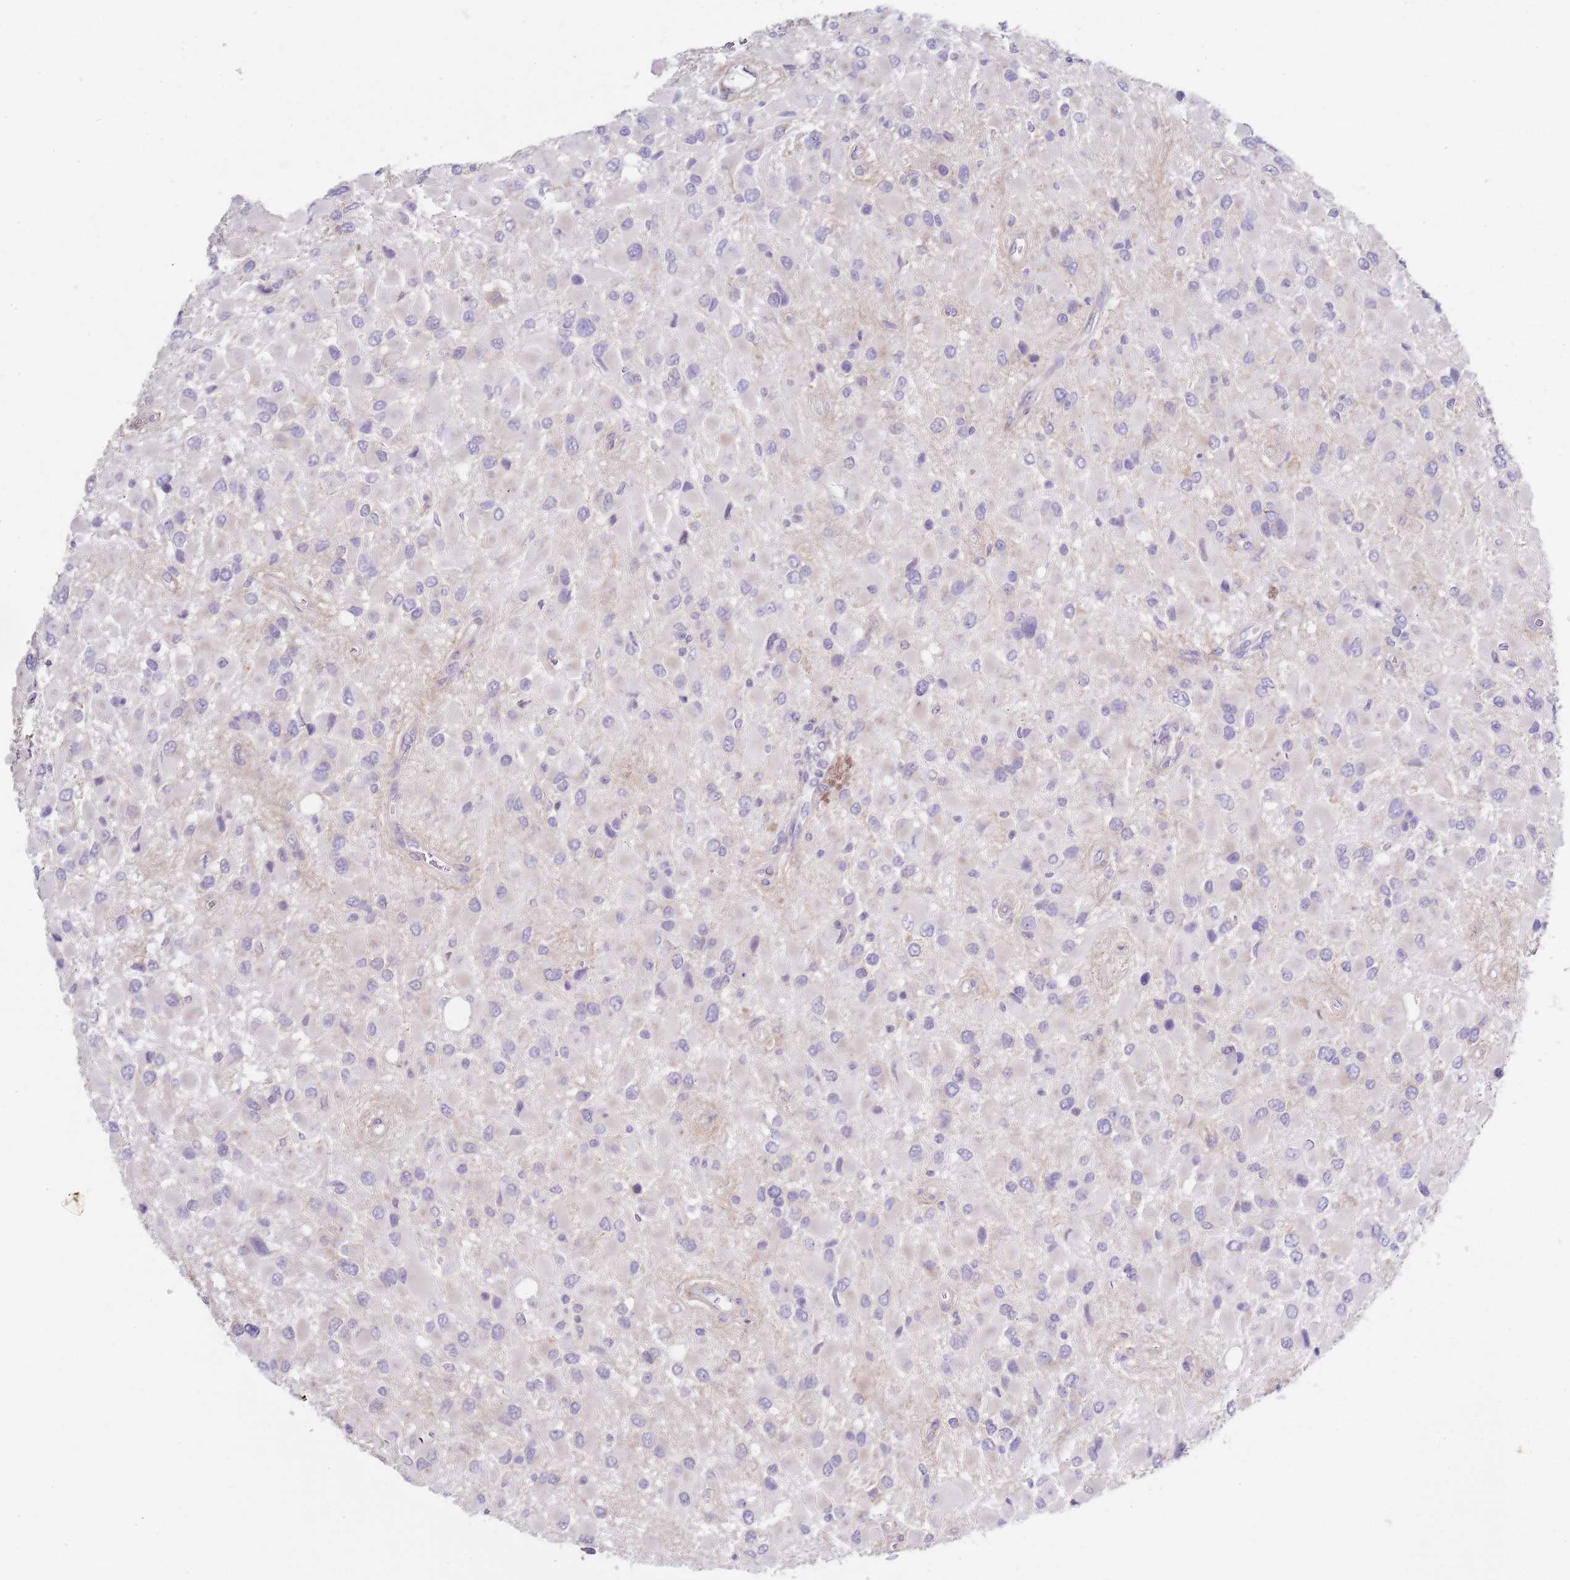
{"staining": {"intensity": "negative", "quantity": "none", "location": "none"}, "tissue": "glioma", "cell_type": "Tumor cells", "image_type": "cancer", "snomed": [{"axis": "morphology", "description": "Glioma, malignant, High grade"}, {"axis": "topography", "description": "Brain"}], "caption": "Tumor cells show no significant protein expression in glioma. Nuclei are stained in blue.", "gene": "TBC1D9", "patient": {"sex": "male", "age": 53}}